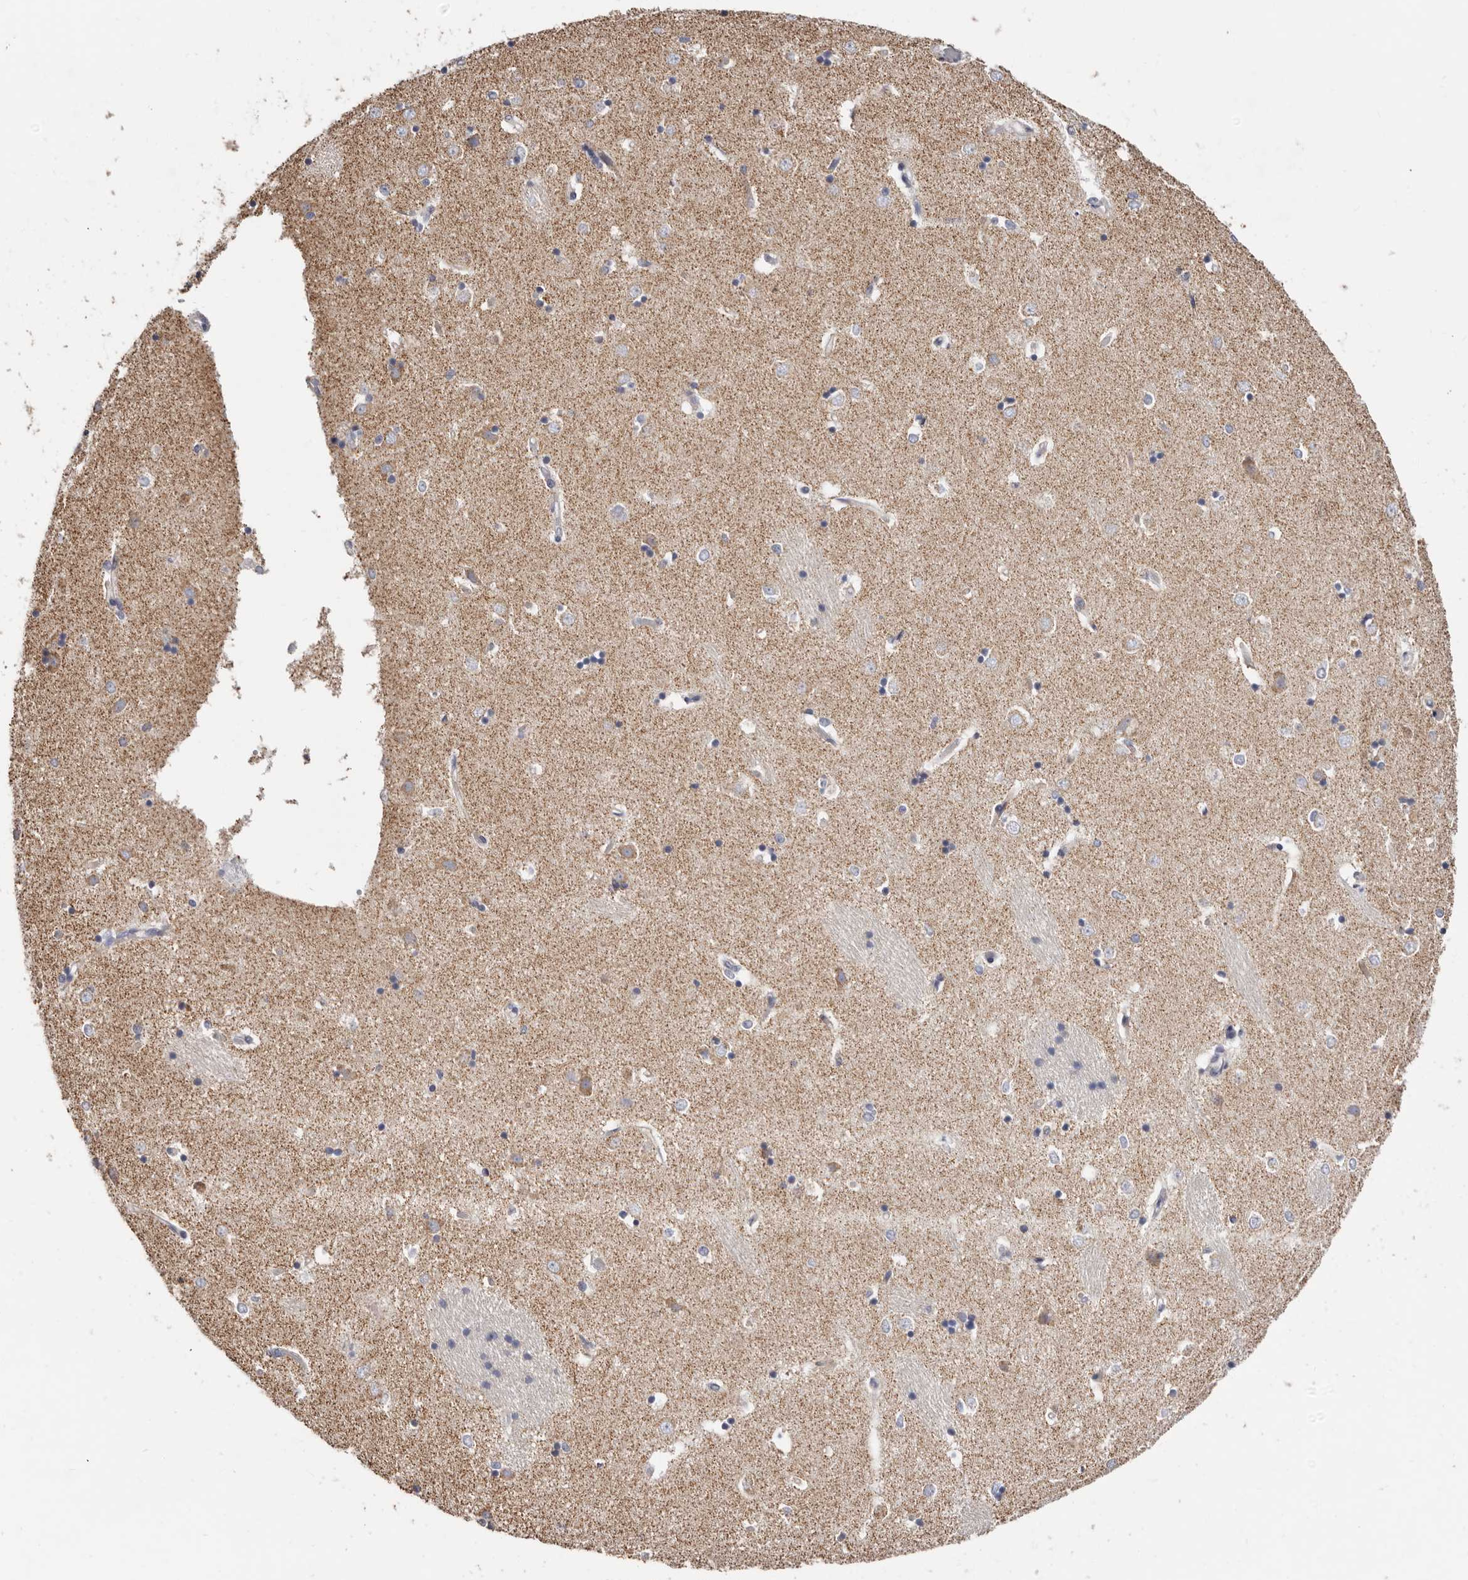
{"staining": {"intensity": "negative", "quantity": "none", "location": "none"}, "tissue": "caudate", "cell_type": "Glial cells", "image_type": "normal", "snomed": [{"axis": "morphology", "description": "Normal tissue, NOS"}, {"axis": "topography", "description": "Lateral ventricle wall"}], "caption": "An IHC micrograph of benign caudate is shown. There is no staining in glial cells of caudate. (Stains: DAB (3,3'-diaminobenzidine) immunohistochemistry with hematoxylin counter stain, Microscopy: brightfield microscopy at high magnification).", "gene": "RSPO2", "patient": {"sex": "male", "age": 45}}